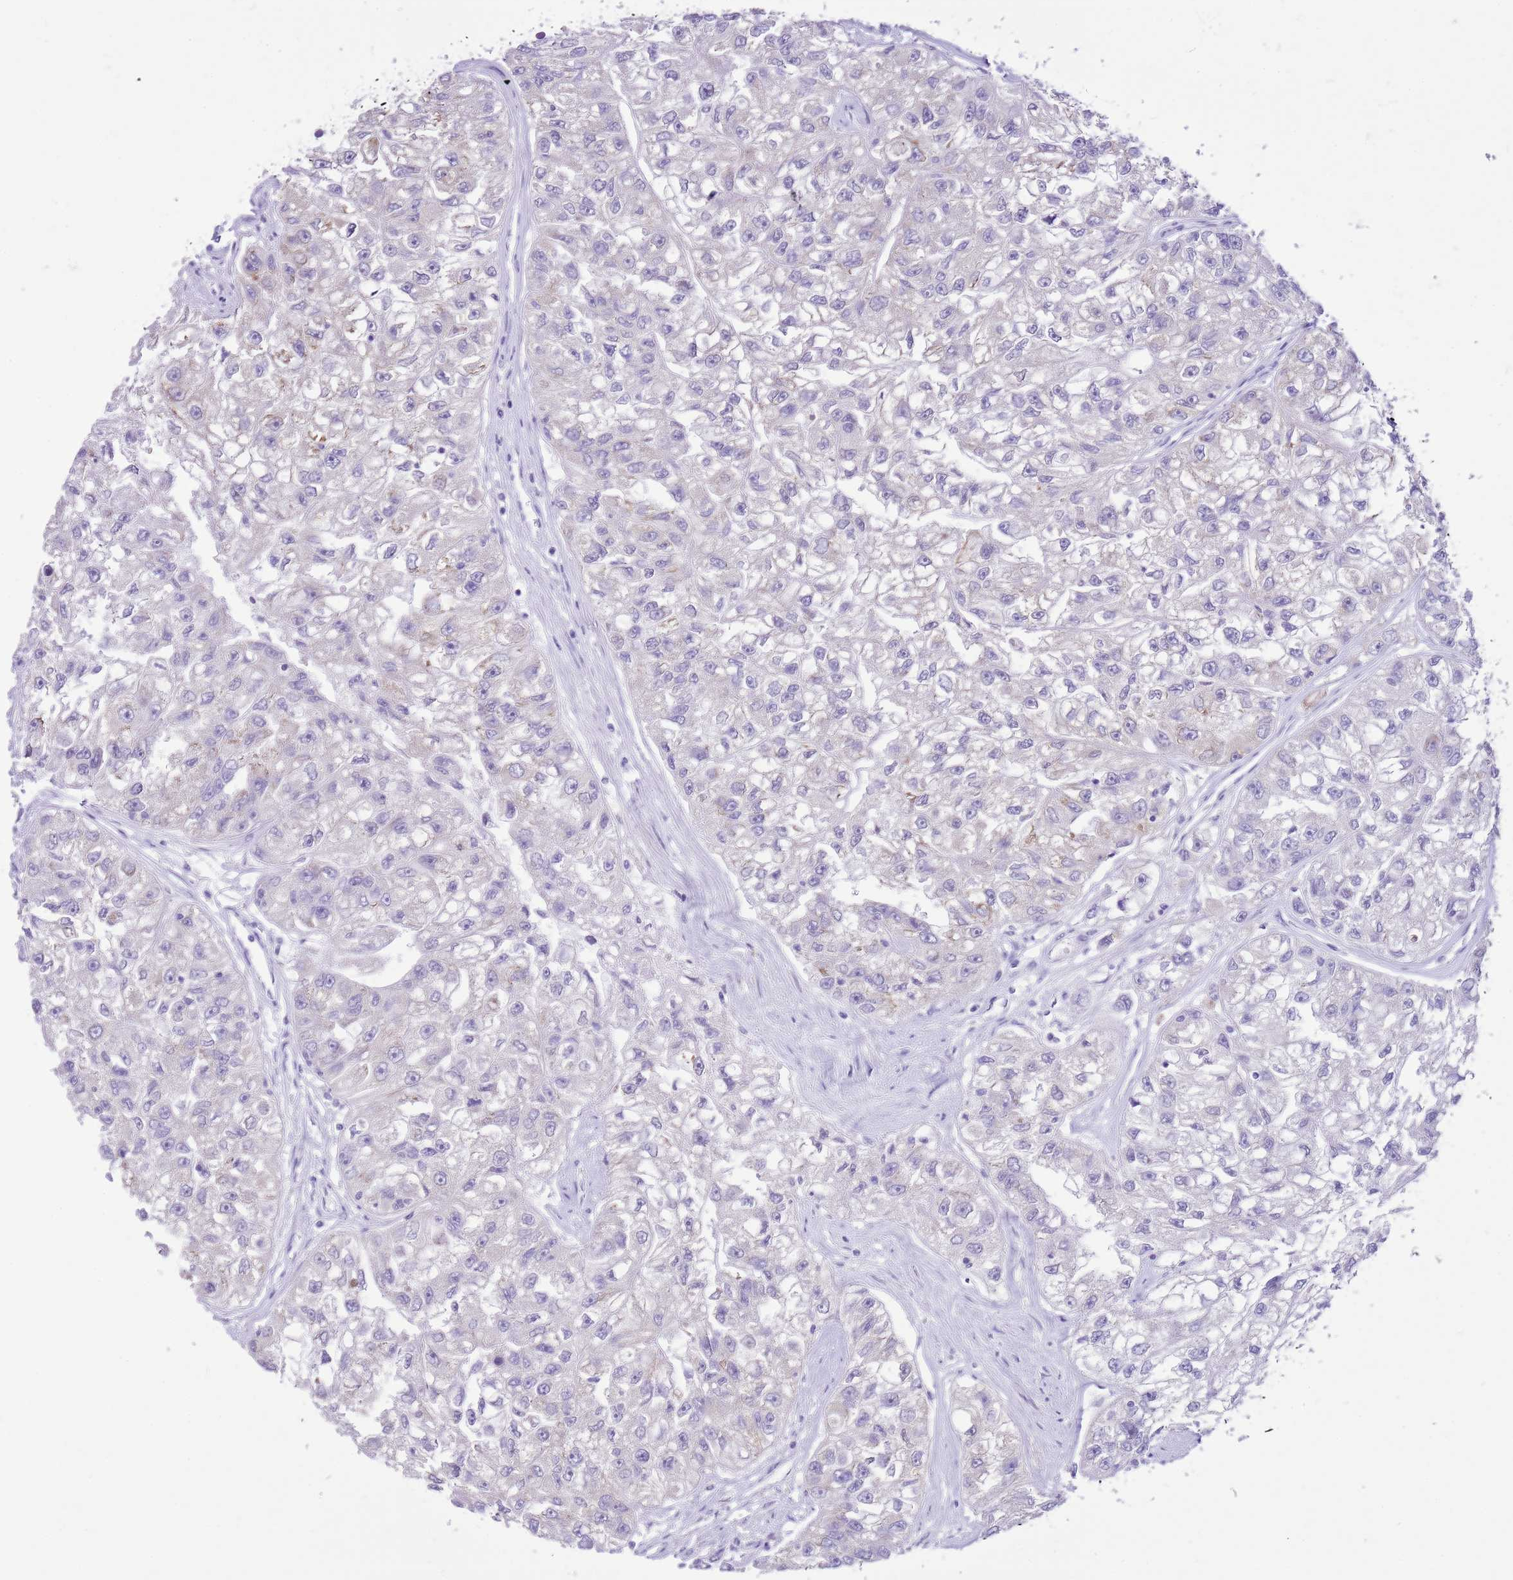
{"staining": {"intensity": "negative", "quantity": "none", "location": "none"}, "tissue": "renal cancer", "cell_type": "Tumor cells", "image_type": "cancer", "snomed": [{"axis": "morphology", "description": "Adenocarcinoma, NOS"}, {"axis": "topography", "description": "Kidney"}], "caption": "Tumor cells are negative for protein expression in human renal cancer (adenocarcinoma).", "gene": "AAR2", "patient": {"sex": "male", "age": 63}}